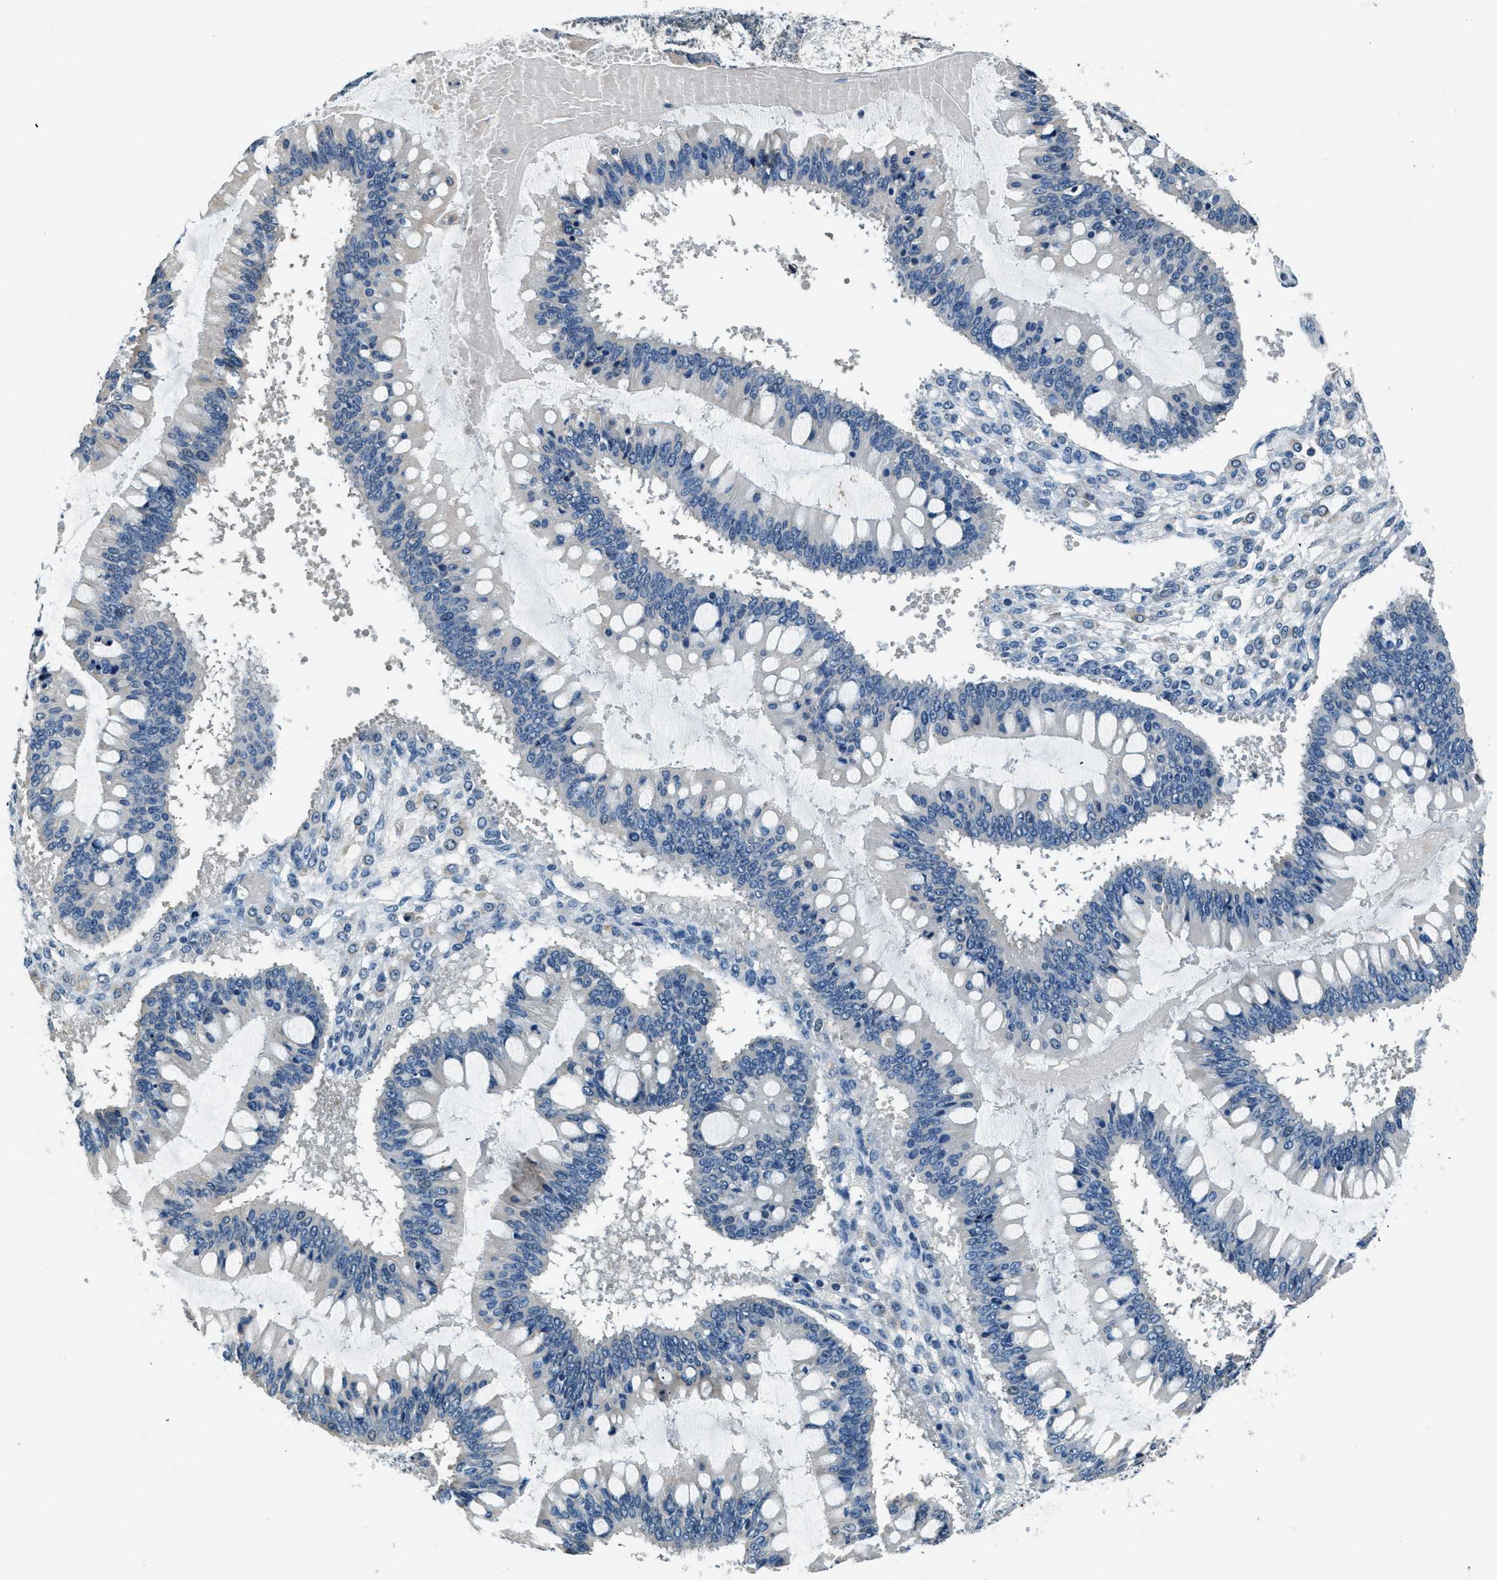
{"staining": {"intensity": "negative", "quantity": "none", "location": "none"}, "tissue": "ovarian cancer", "cell_type": "Tumor cells", "image_type": "cancer", "snomed": [{"axis": "morphology", "description": "Cystadenocarcinoma, mucinous, NOS"}, {"axis": "topography", "description": "Ovary"}], "caption": "The immunohistochemistry histopathology image has no significant staining in tumor cells of ovarian mucinous cystadenocarcinoma tissue.", "gene": "NME8", "patient": {"sex": "female", "age": 73}}